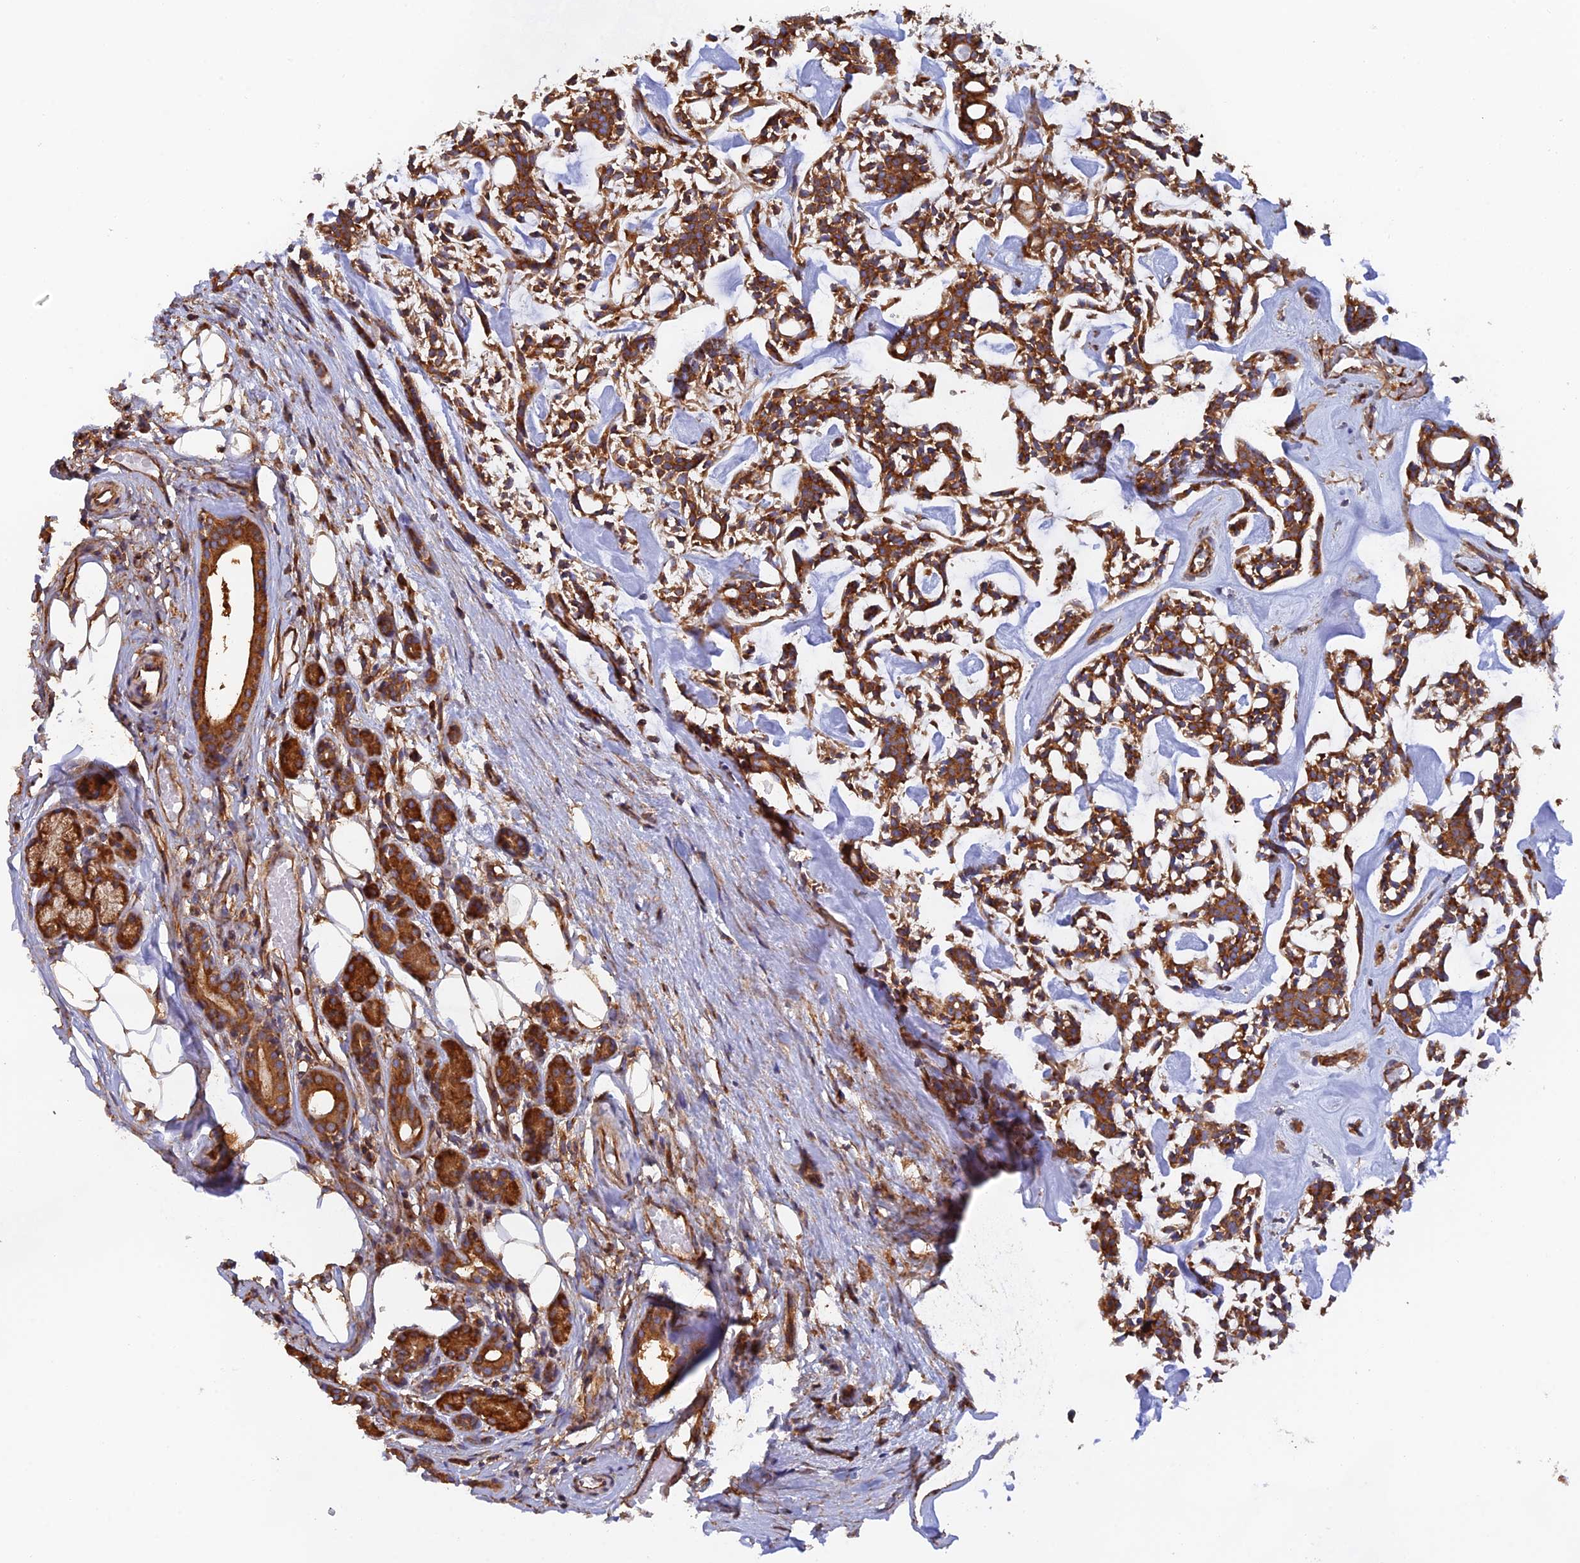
{"staining": {"intensity": "strong", "quantity": ">75%", "location": "cytoplasmic/membranous"}, "tissue": "head and neck cancer", "cell_type": "Tumor cells", "image_type": "cancer", "snomed": [{"axis": "morphology", "description": "Adenocarcinoma, NOS"}, {"axis": "topography", "description": "Salivary gland"}, {"axis": "topography", "description": "Head-Neck"}], "caption": "Immunohistochemistry (IHC) of human head and neck adenocarcinoma shows high levels of strong cytoplasmic/membranous positivity in approximately >75% of tumor cells. The staining was performed using DAB (3,3'-diaminobenzidine) to visualize the protein expression in brown, while the nuclei were stained in blue with hematoxylin (Magnification: 20x).", "gene": "DCTN2", "patient": {"sex": "male", "age": 55}}